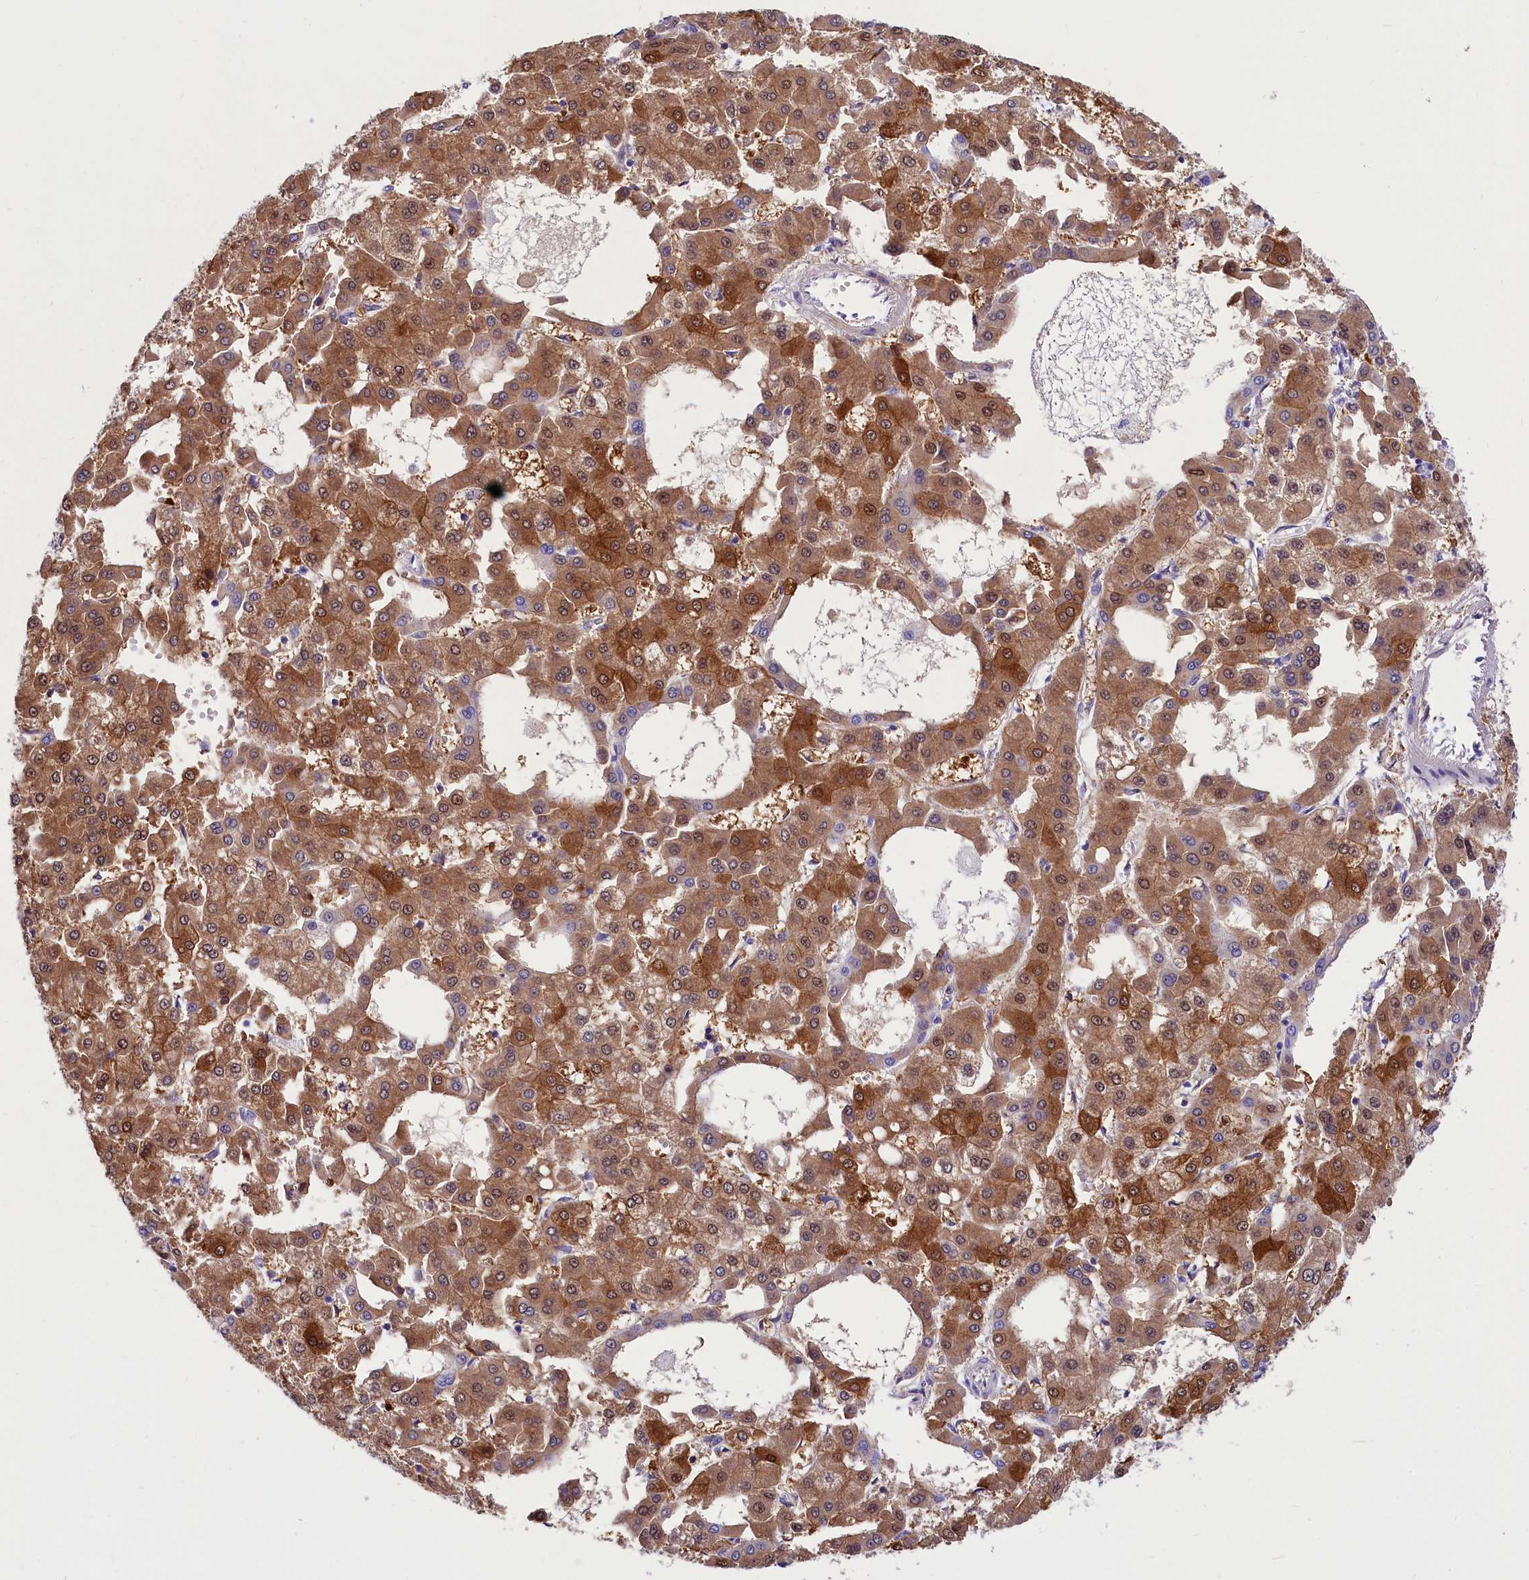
{"staining": {"intensity": "moderate", "quantity": ">75%", "location": "cytoplasmic/membranous"}, "tissue": "liver cancer", "cell_type": "Tumor cells", "image_type": "cancer", "snomed": [{"axis": "morphology", "description": "Carcinoma, Hepatocellular, NOS"}, {"axis": "topography", "description": "Liver"}], "caption": "Immunohistochemical staining of liver cancer reveals medium levels of moderate cytoplasmic/membranous staining in approximately >75% of tumor cells. (Brightfield microscopy of DAB IHC at high magnification).", "gene": "TTC36", "patient": {"sex": "male", "age": 47}}